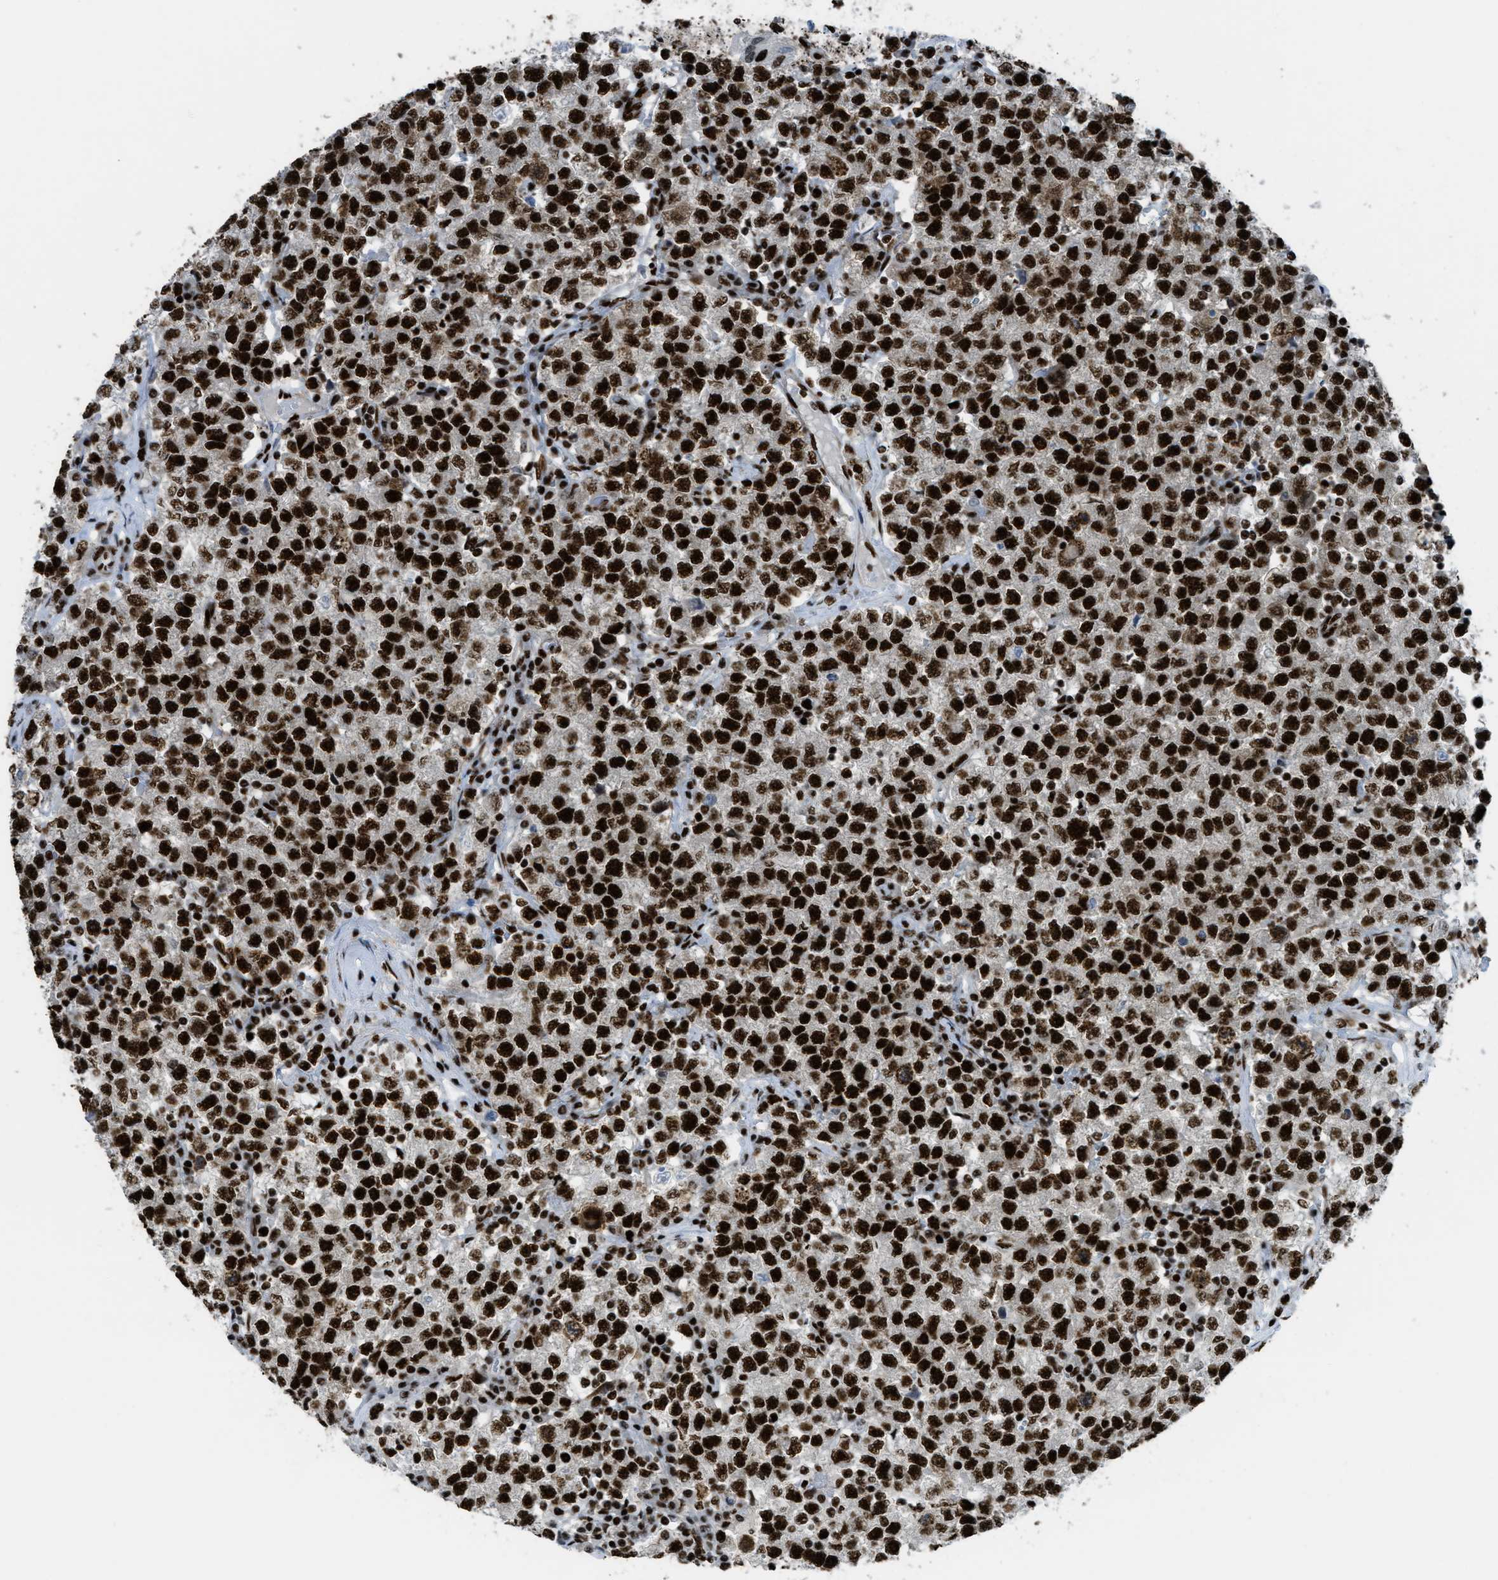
{"staining": {"intensity": "strong", "quantity": ">75%", "location": "nuclear"}, "tissue": "testis cancer", "cell_type": "Tumor cells", "image_type": "cancer", "snomed": [{"axis": "morphology", "description": "Seminoma, NOS"}, {"axis": "topography", "description": "Testis"}], "caption": "Protein staining shows strong nuclear expression in about >75% of tumor cells in testis cancer (seminoma).", "gene": "ZNF207", "patient": {"sex": "male", "age": 22}}